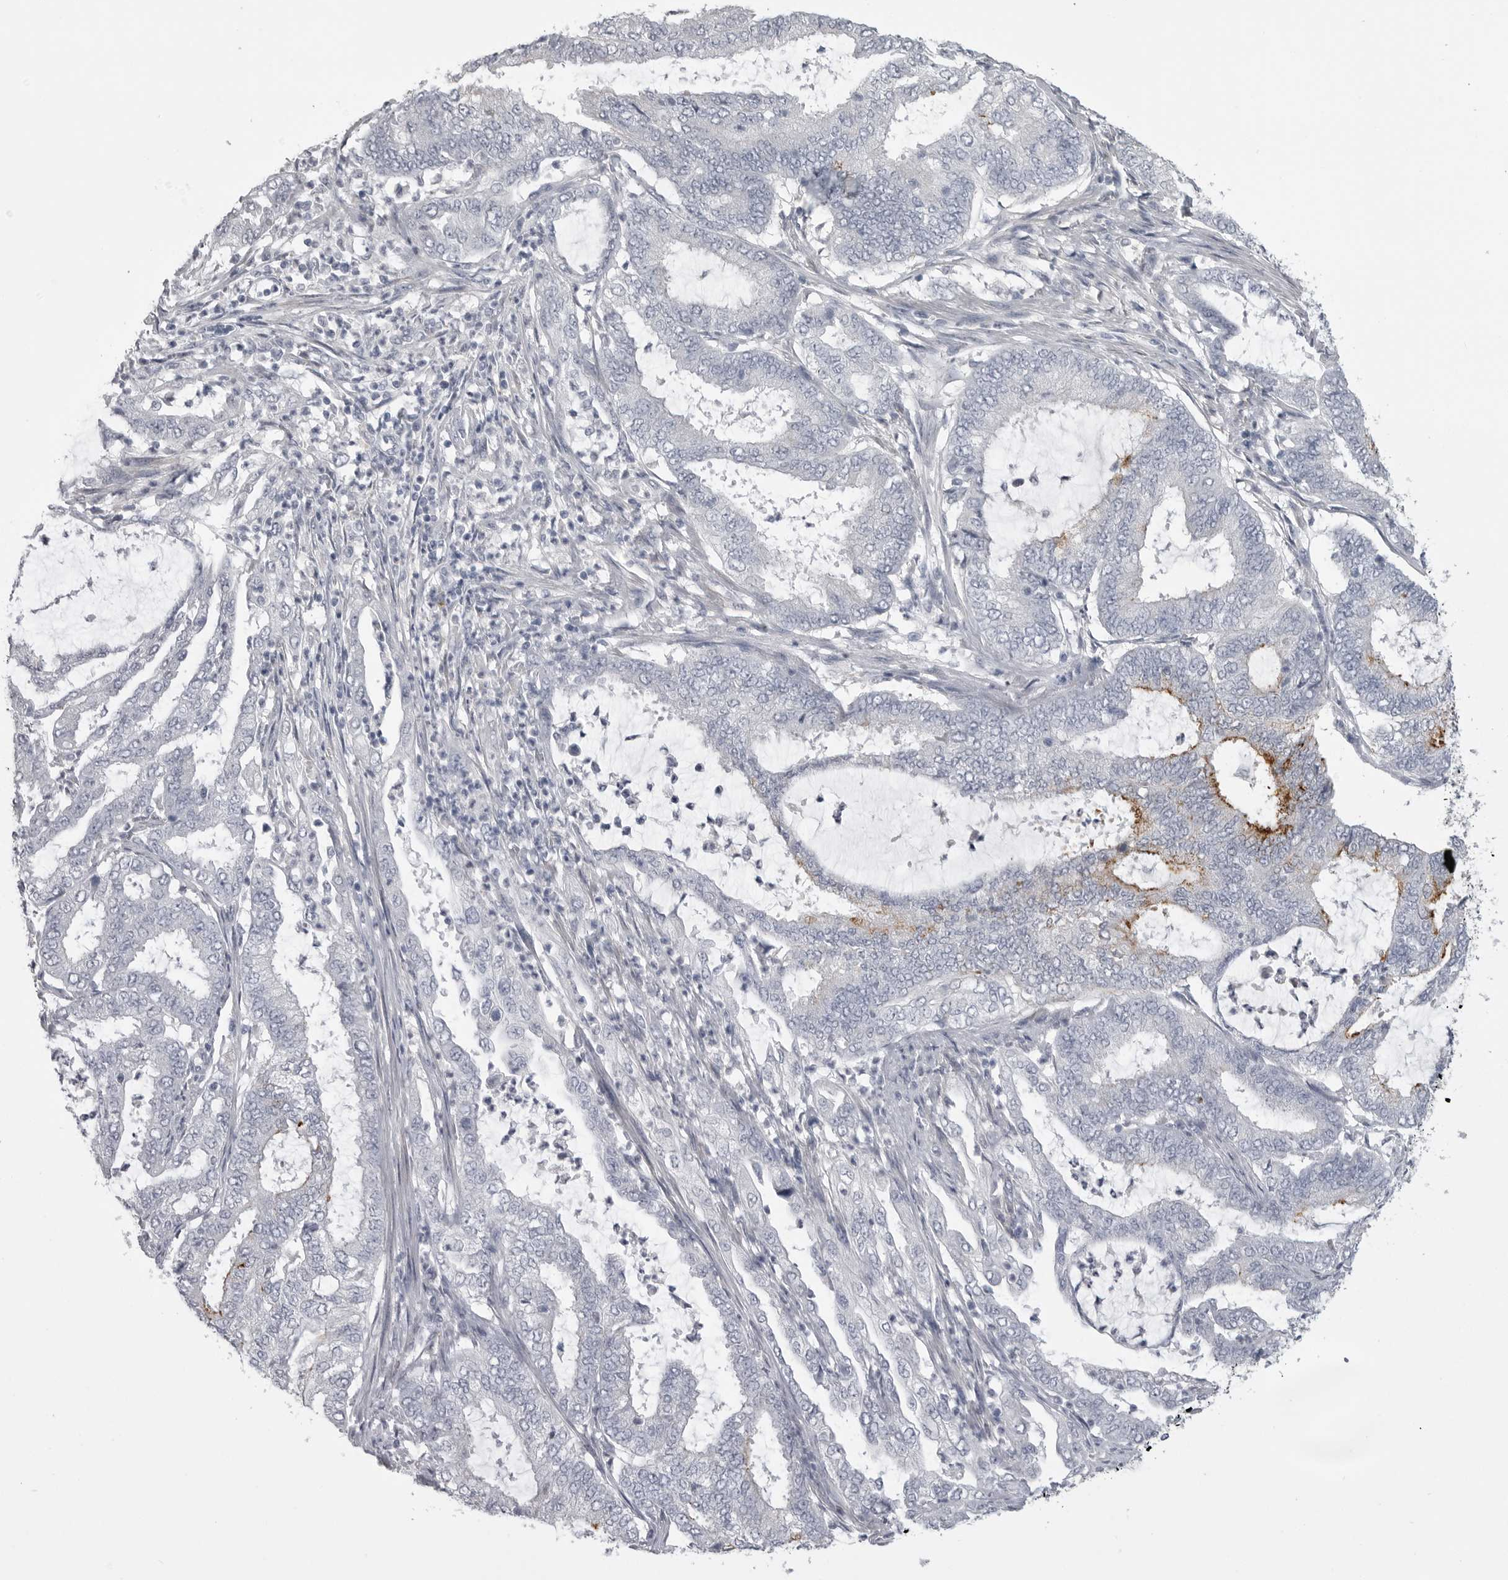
{"staining": {"intensity": "moderate", "quantity": "<25%", "location": "cytoplasmic/membranous"}, "tissue": "endometrial cancer", "cell_type": "Tumor cells", "image_type": "cancer", "snomed": [{"axis": "morphology", "description": "Adenocarcinoma, NOS"}, {"axis": "topography", "description": "Endometrium"}], "caption": "This is a photomicrograph of immunohistochemistry (IHC) staining of endometrial cancer (adenocarcinoma), which shows moderate expression in the cytoplasmic/membranous of tumor cells.", "gene": "SERPING1", "patient": {"sex": "female", "age": 51}}